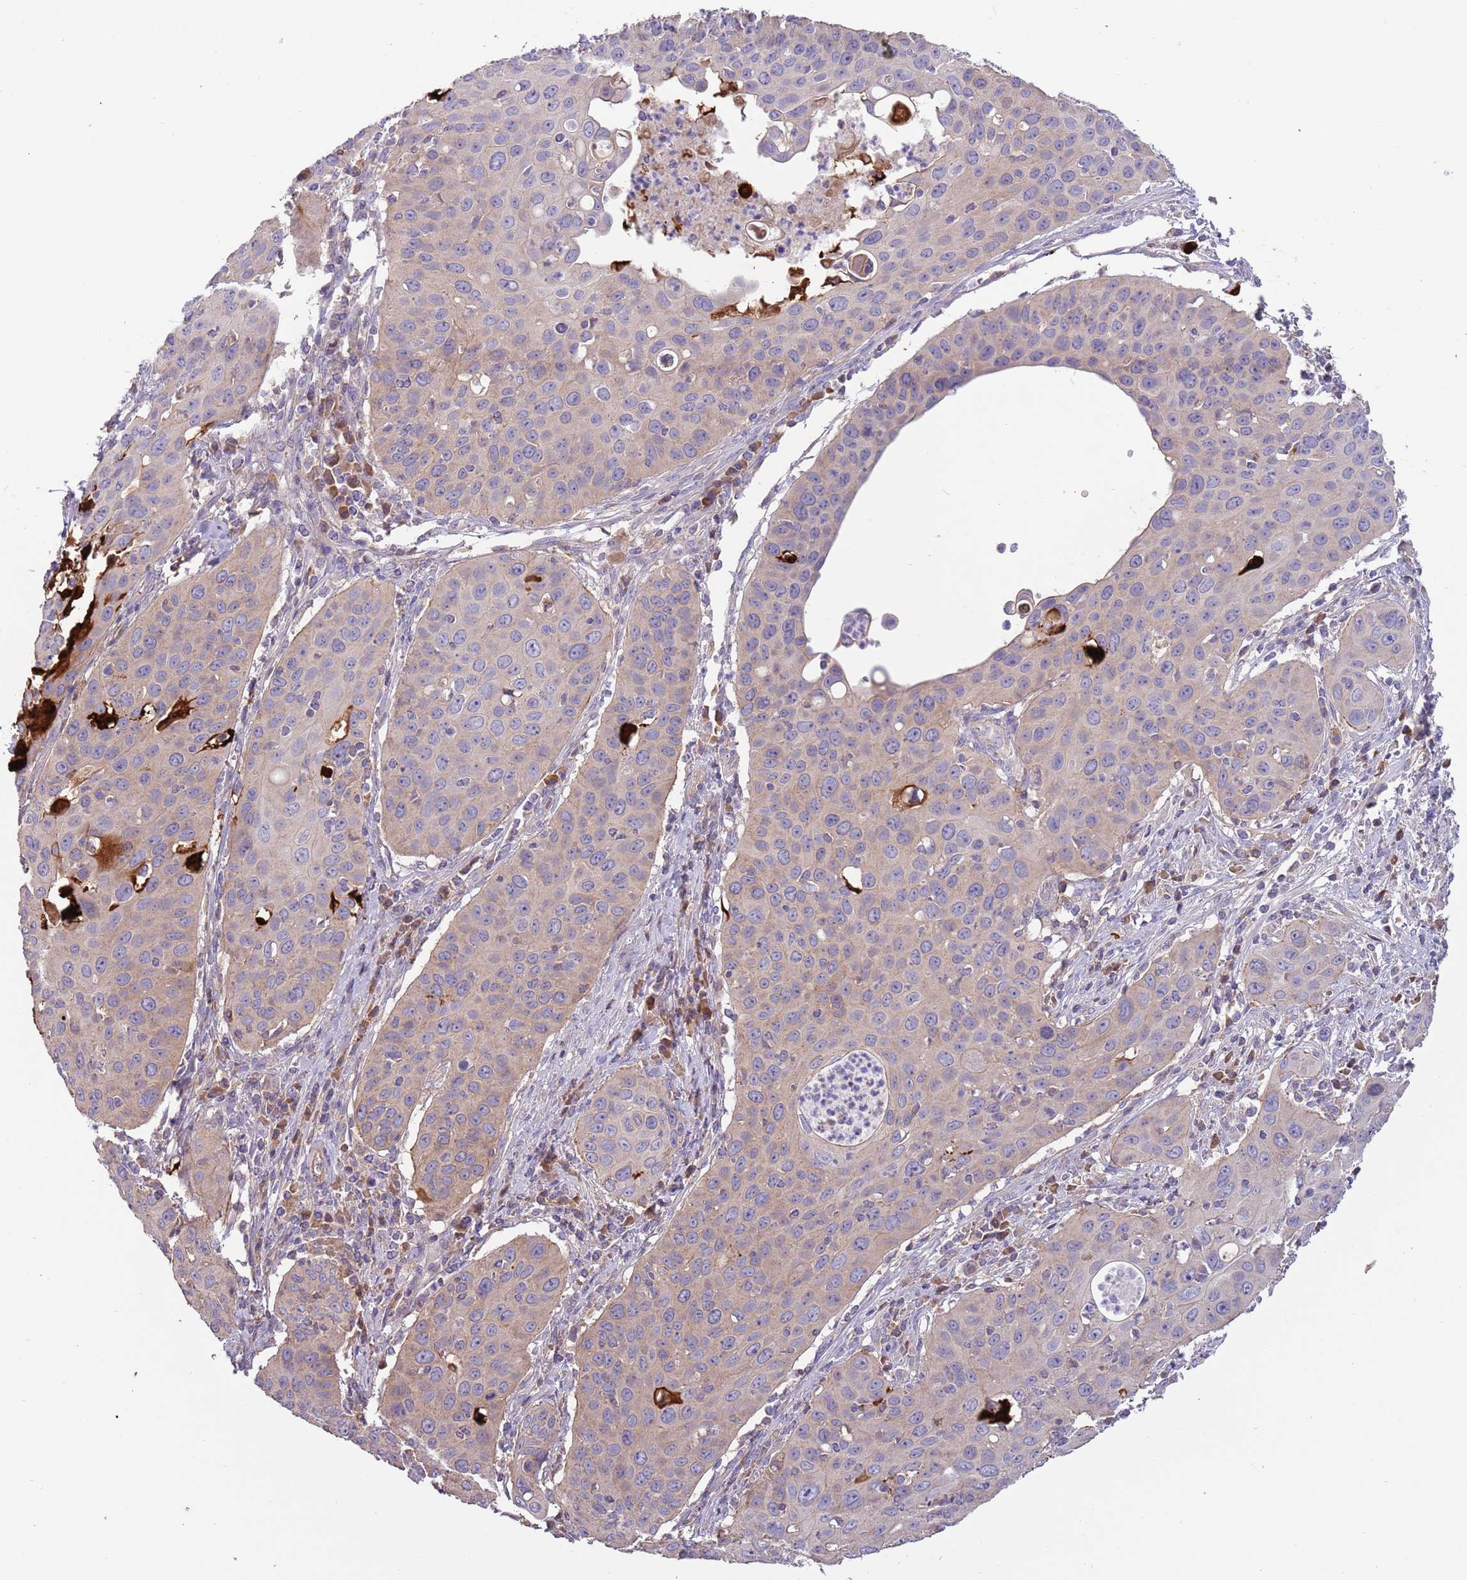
{"staining": {"intensity": "weak", "quantity": "<25%", "location": "cytoplasmic/membranous"}, "tissue": "cervical cancer", "cell_type": "Tumor cells", "image_type": "cancer", "snomed": [{"axis": "morphology", "description": "Squamous cell carcinoma, NOS"}, {"axis": "topography", "description": "Cervix"}], "caption": "This image is of cervical squamous cell carcinoma stained with IHC to label a protein in brown with the nuclei are counter-stained blue. There is no positivity in tumor cells.", "gene": "TRMO", "patient": {"sex": "female", "age": 36}}